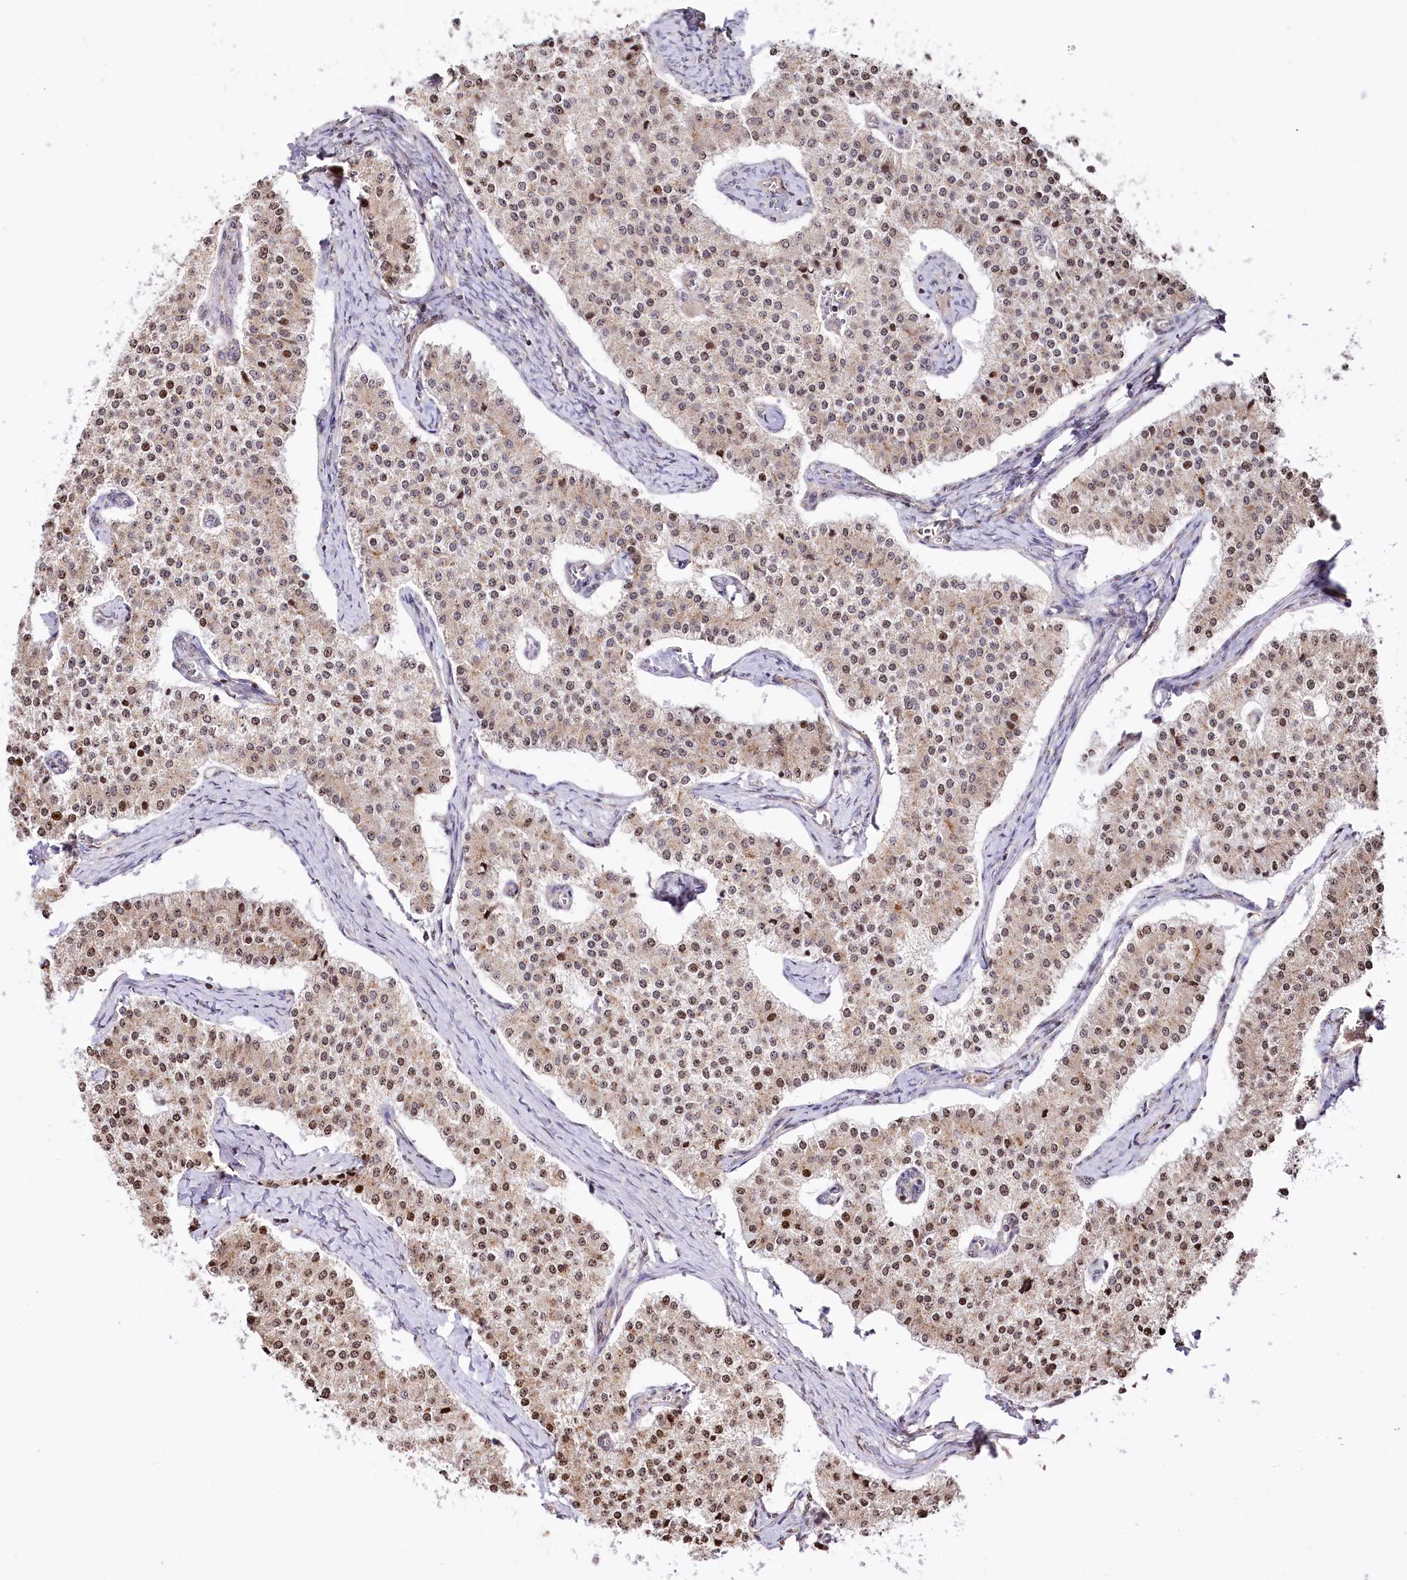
{"staining": {"intensity": "moderate", "quantity": "25%-75%", "location": "nuclear"}, "tissue": "carcinoid", "cell_type": "Tumor cells", "image_type": "cancer", "snomed": [{"axis": "morphology", "description": "Carcinoid, malignant, NOS"}, {"axis": "topography", "description": "Colon"}], "caption": "A brown stain highlights moderate nuclear positivity of a protein in human malignant carcinoid tumor cells.", "gene": "ZFYVE27", "patient": {"sex": "female", "age": 52}}